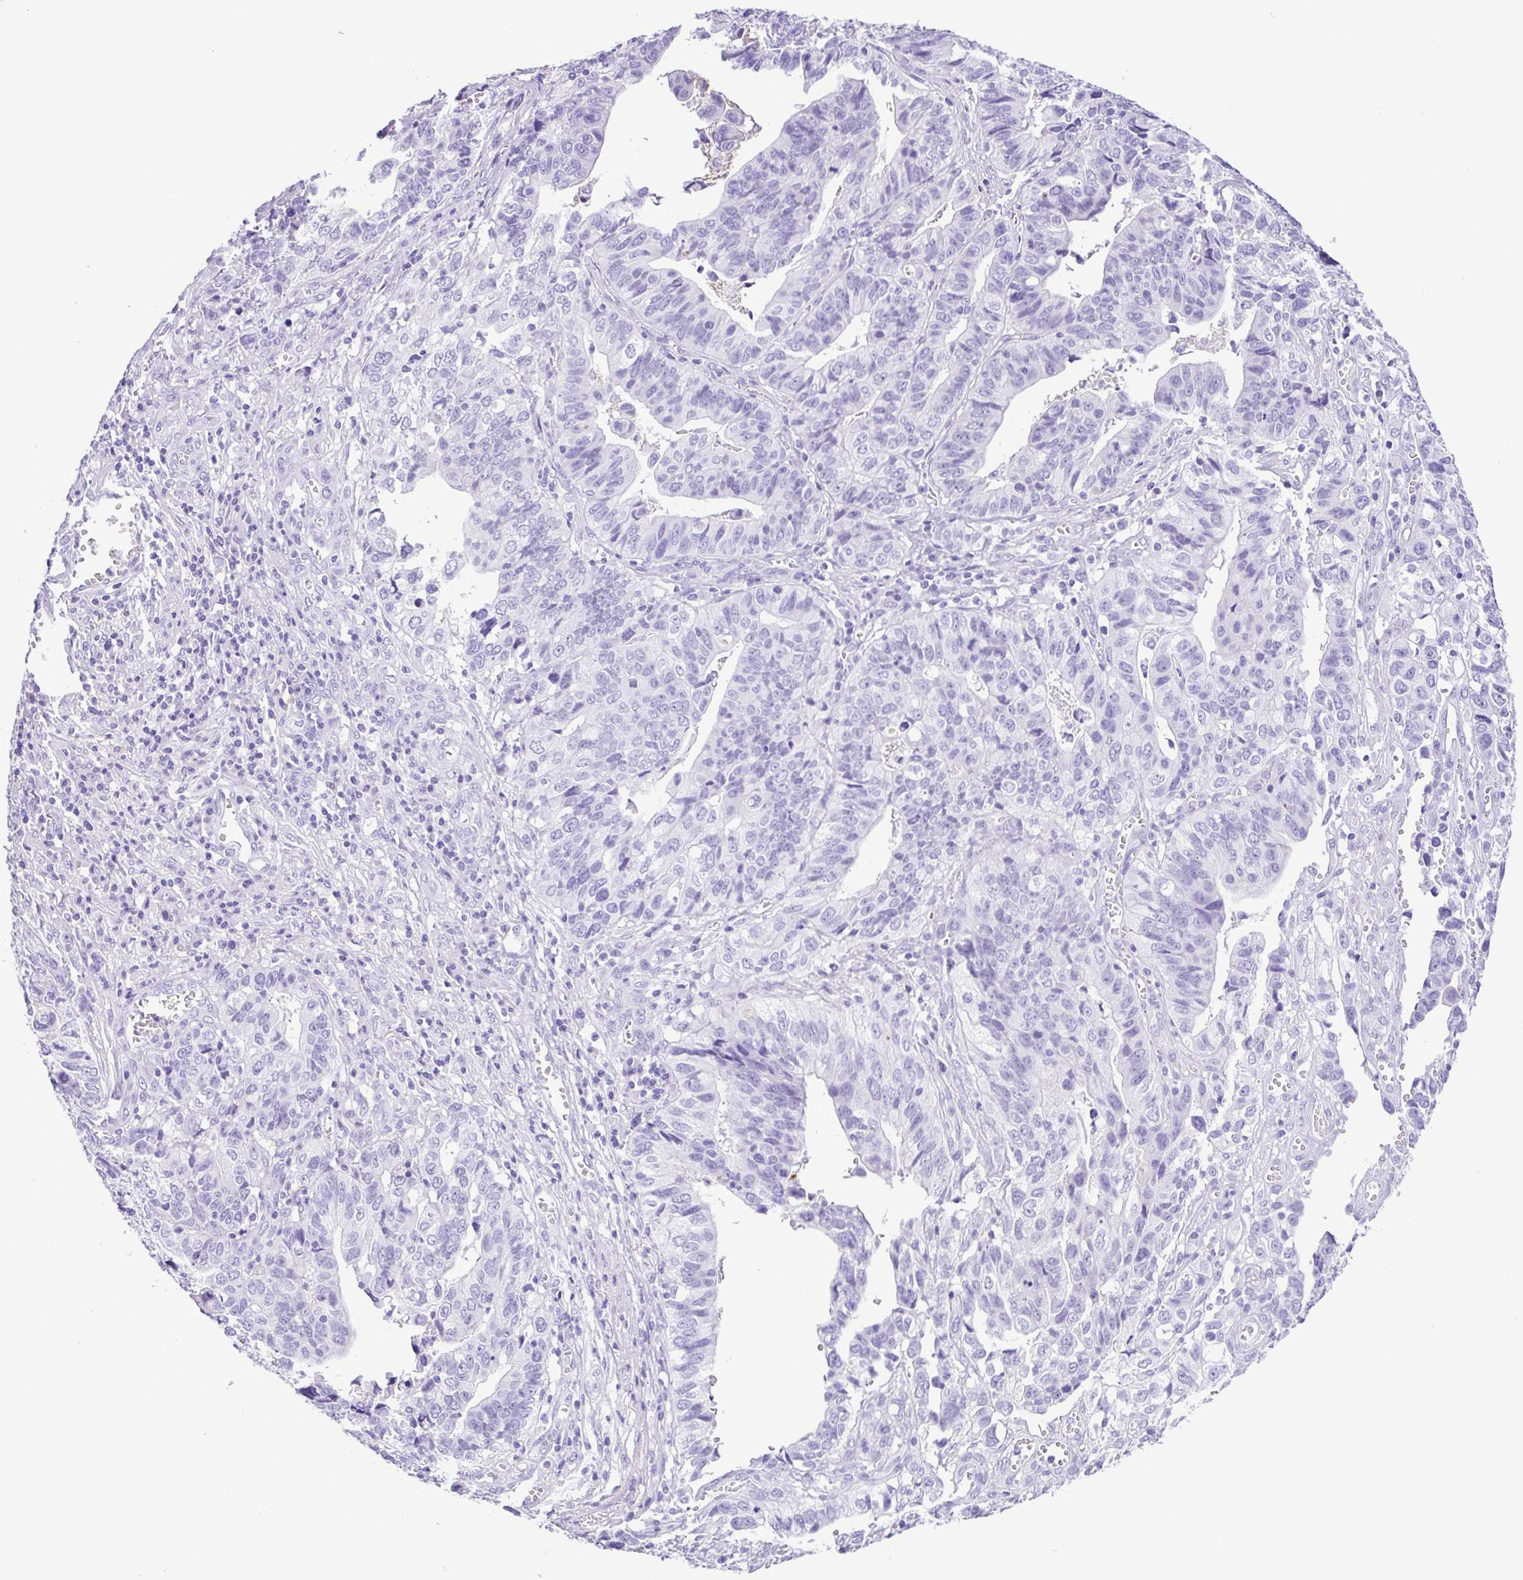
{"staining": {"intensity": "negative", "quantity": "none", "location": "none"}, "tissue": "stomach cancer", "cell_type": "Tumor cells", "image_type": "cancer", "snomed": [{"axis": "morphology", "description": "Adenocarcinoma, NOS"}, {"axis": "topography", "description": "Stomach, upper"}], "caption": "There is no significant expression in tumor cells of stomach adenocarcinoma.", "gene": "OVGP1", "patient": {"sex": "female", "age": 67}}